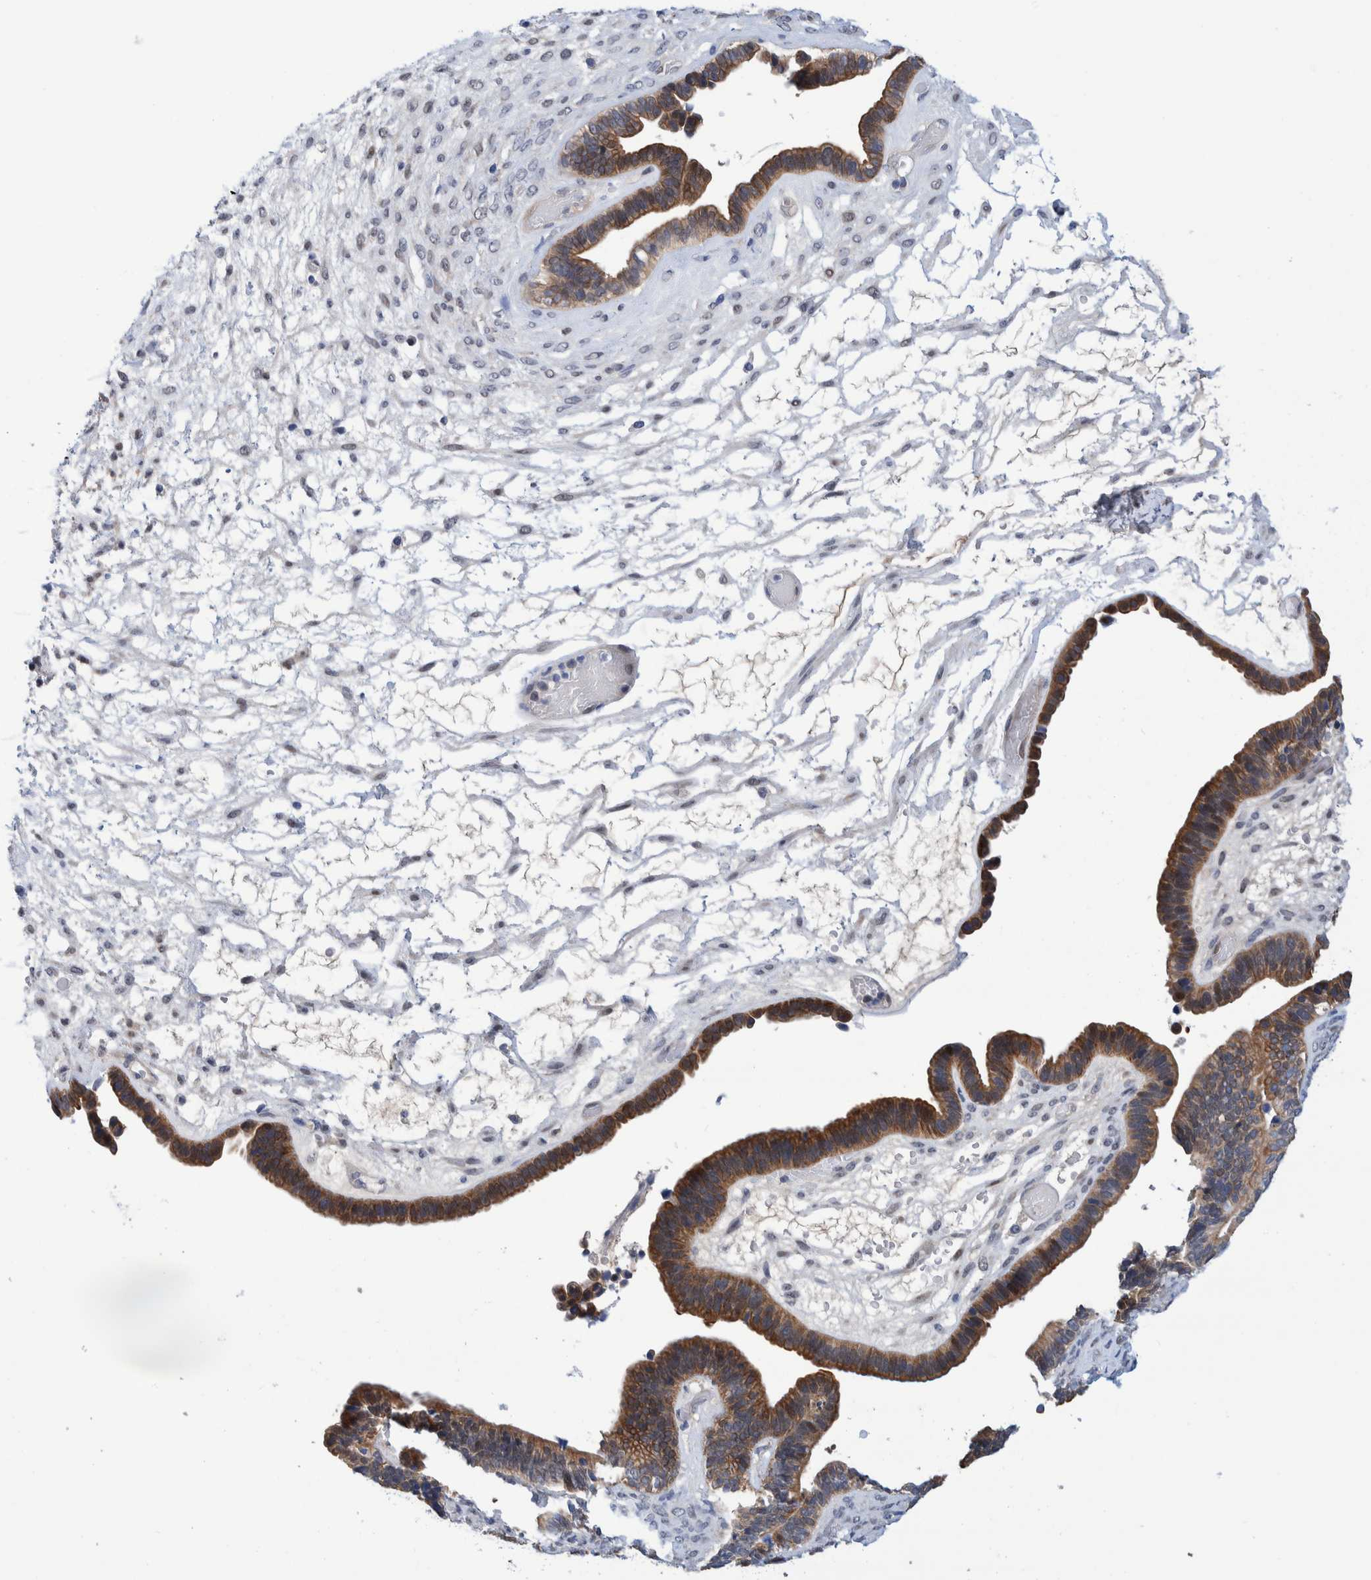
{"staining": {"intensity": "moderate", "quantity": ">75%", "location": "cytoplasmic/membranous,nuclear"}, "tissue": "ovarian cancer", "cell_type": "Tumor cells", "image_type": "cancer", "snomed": [{"axis": "morphology", "description": "Cystadenocarcinoma, serous, NOS"}, {"axis": "topography", "description": "Ovary"}], "caption": "Approximately >75% of tumor cells in human ovarian cancer (serous cystadenocarcinoma) reveal moderate cytoplasmic/membranous and nuclear protein positivity as visualized by brown immunohistochemical staining.", "gene": "PFAS", "patient": {"sex": "female", "age": 56}}